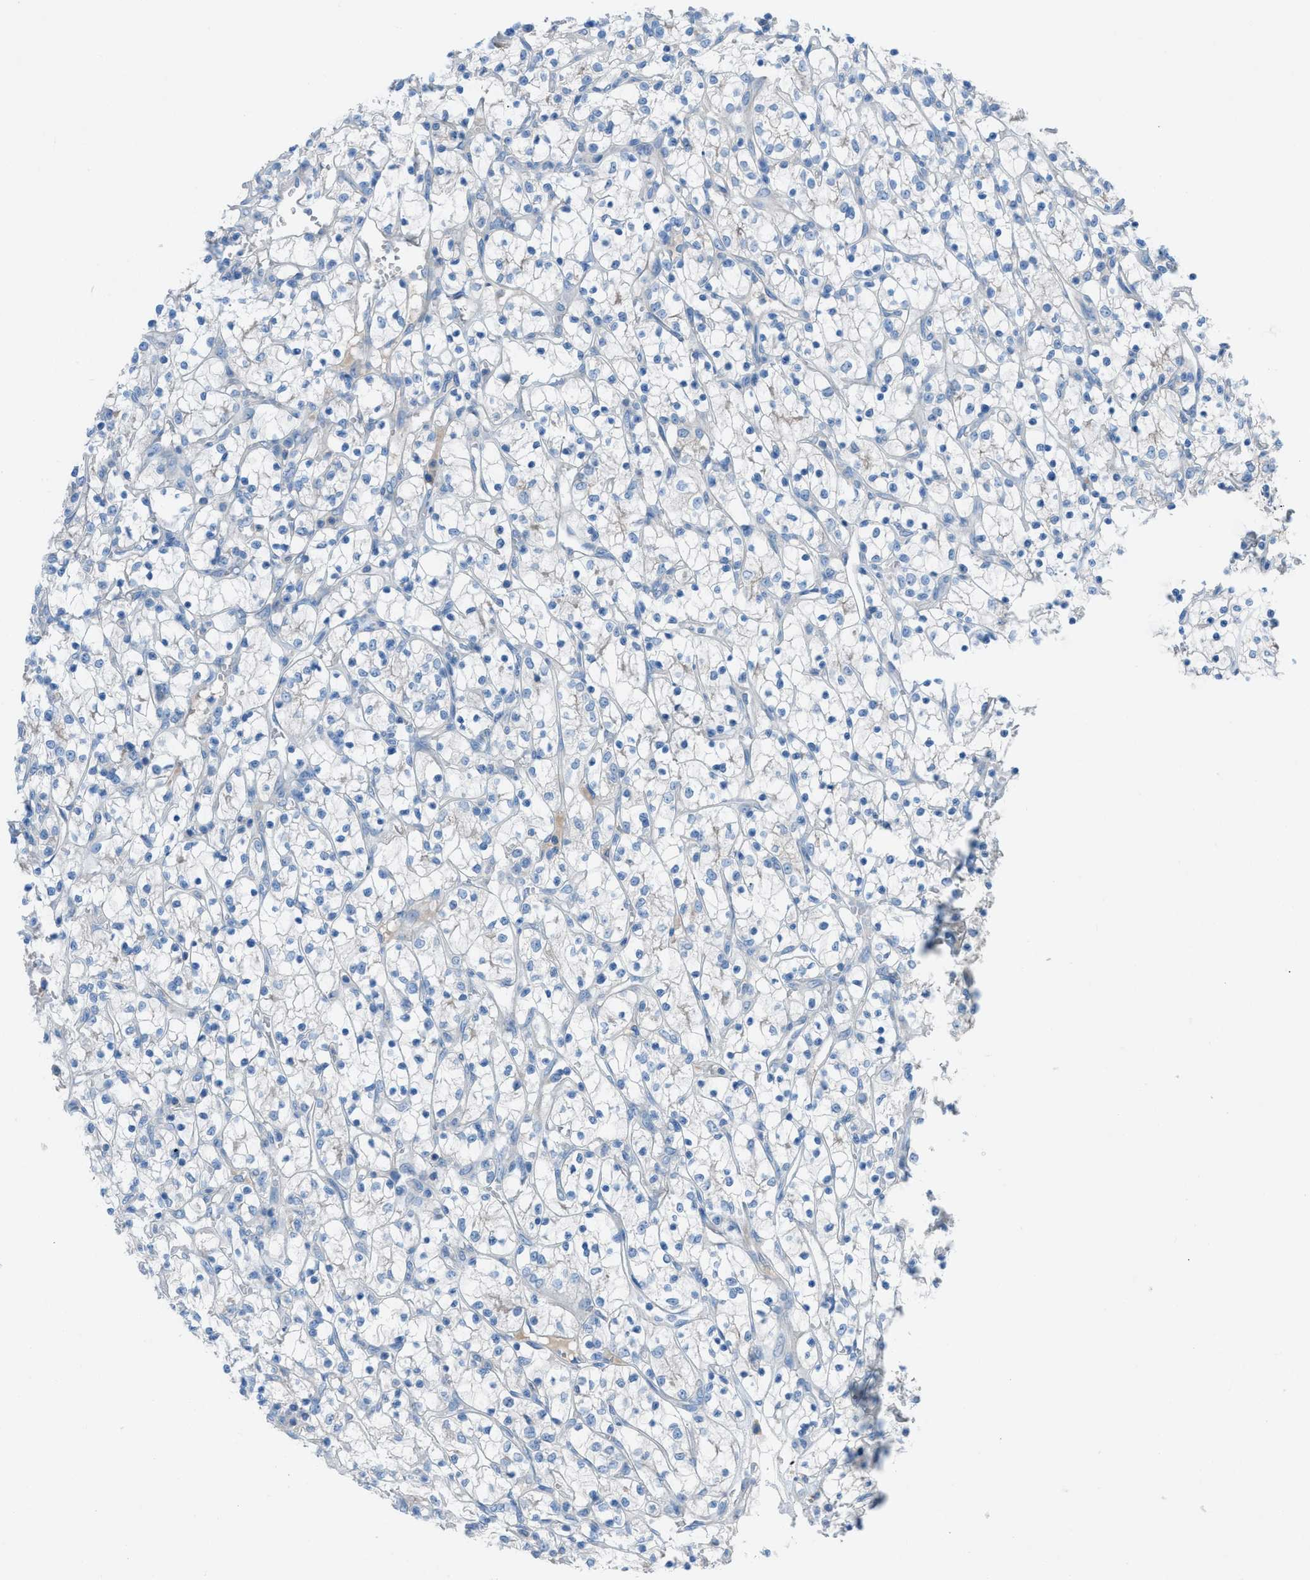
{"staining": {"intensity": "negative", "quantity": "none", "location": "none"}, "tissue": "renal cancer", "cell_type": "Tumor cells", "image_type": "cancer", "snomed": [{"axis": "morphology", "description": "Adenocarcinoma, NOS"}, {"axis": "topography", "description": "Kidney"}], "caption": "IHC micrograph of neoplastic tissue: renal cancer (adenocarcinoma) stained with DAB demonstrates no significant protein positivity in tumor cells. (Stains: DAB (3,3'-diaminobenzidine) IHC with hematoxylin counter stain, Microscopy: brightfield microscopy at high magnification).", "gene": "C5AR2", "patient": {"sex": "female", "age": 69}}